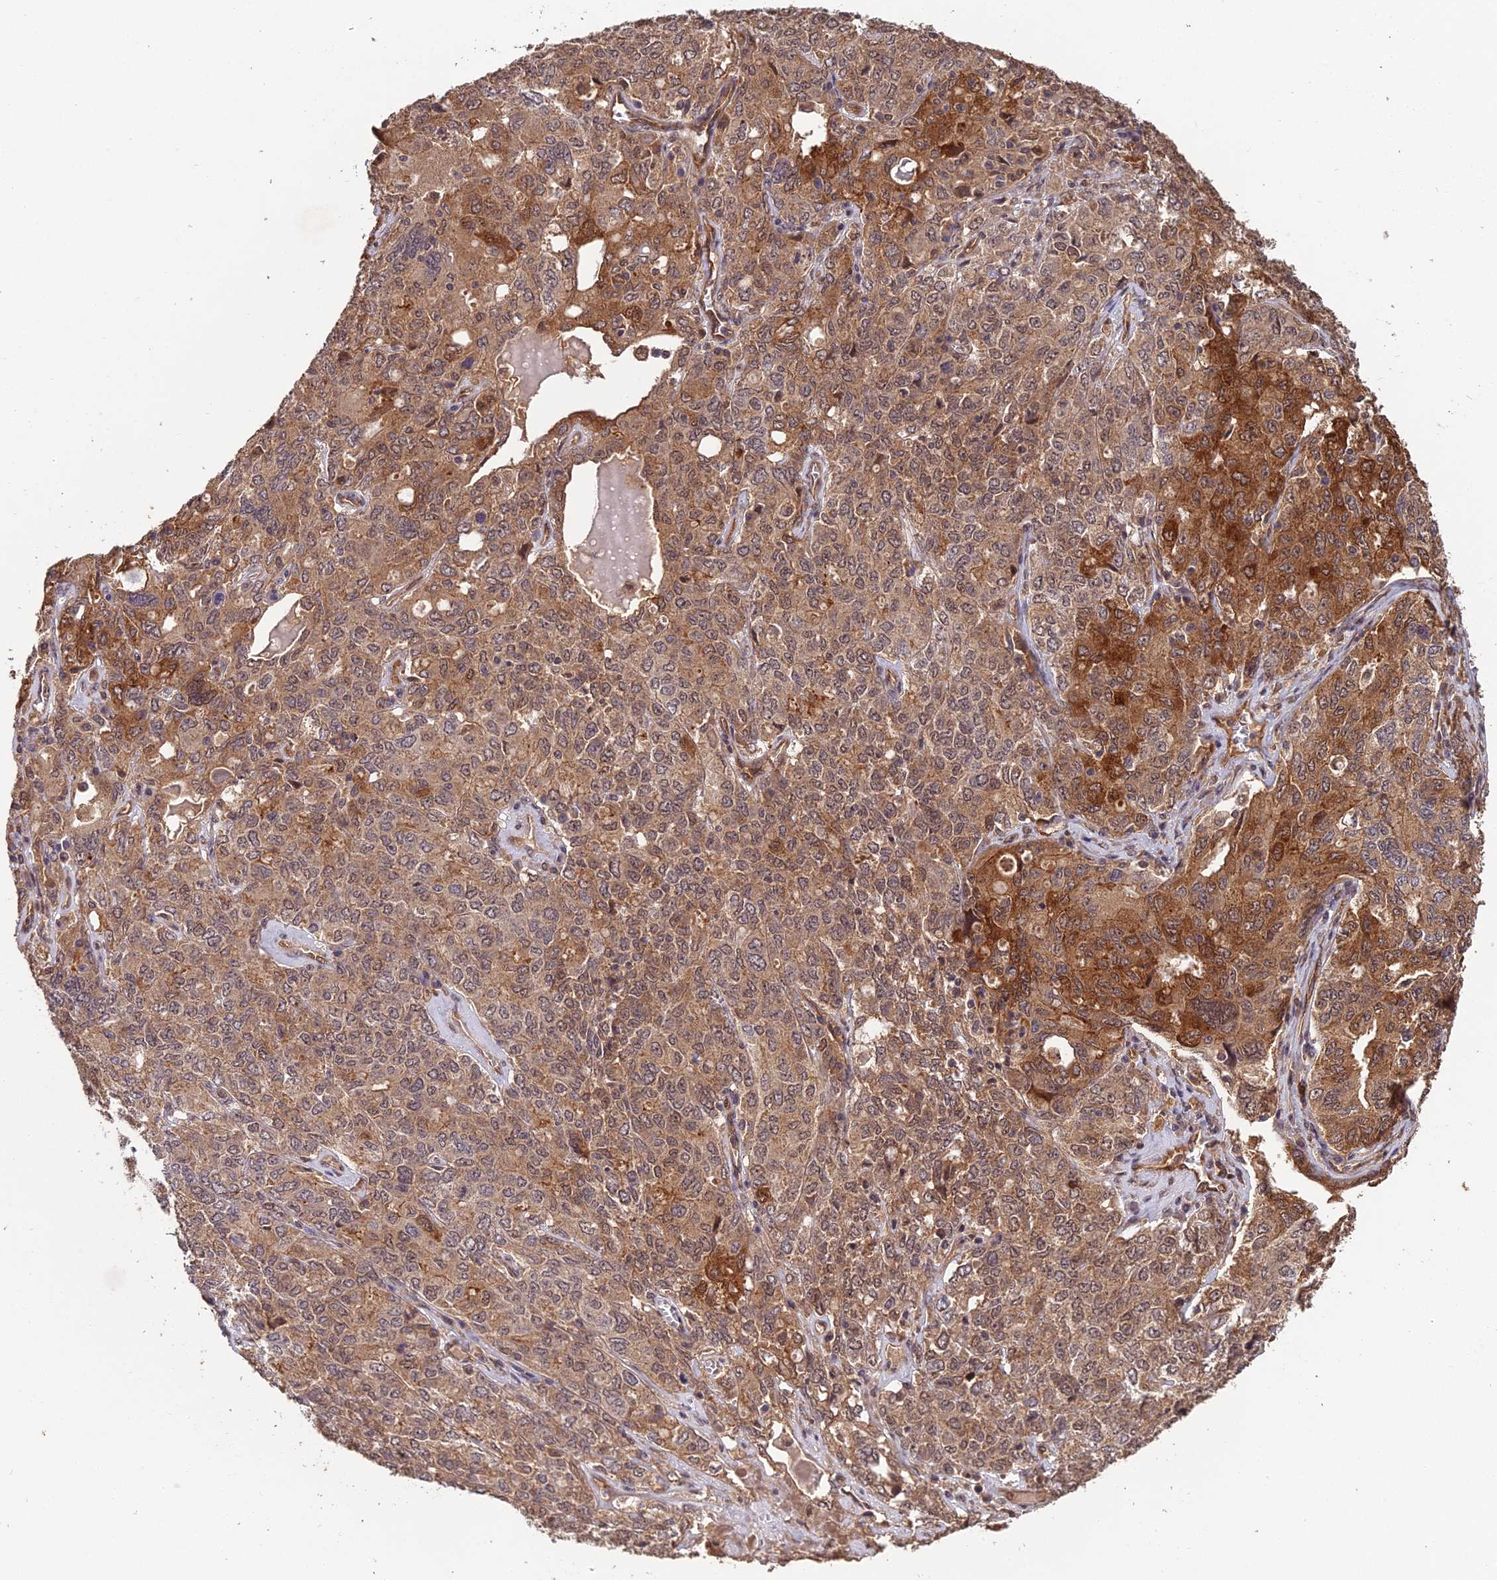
{"staining": {"intensity": "strong", "quantity": "25%-75%", "location": "cytoplasmic/membranous,nuclear"}, "tissue": "ovarian cancer", "cell_type": "Tumor cells", "image_type": "cancer", "snomed": [{"axis": "morphology", "description": "Carcinoma, endometroid"}, {"axis": "topography", "description": "Ovary"}], "caption": "Strong cytoplasmic/membranous and nuclear staining for a protein is appreciated in approximately 25%-75% of tumor cells of endometroid carcinoma (ovarian) using IHC.", "gene": "RALGAPA2", "patient": {"sex": "female", "age": 62}}